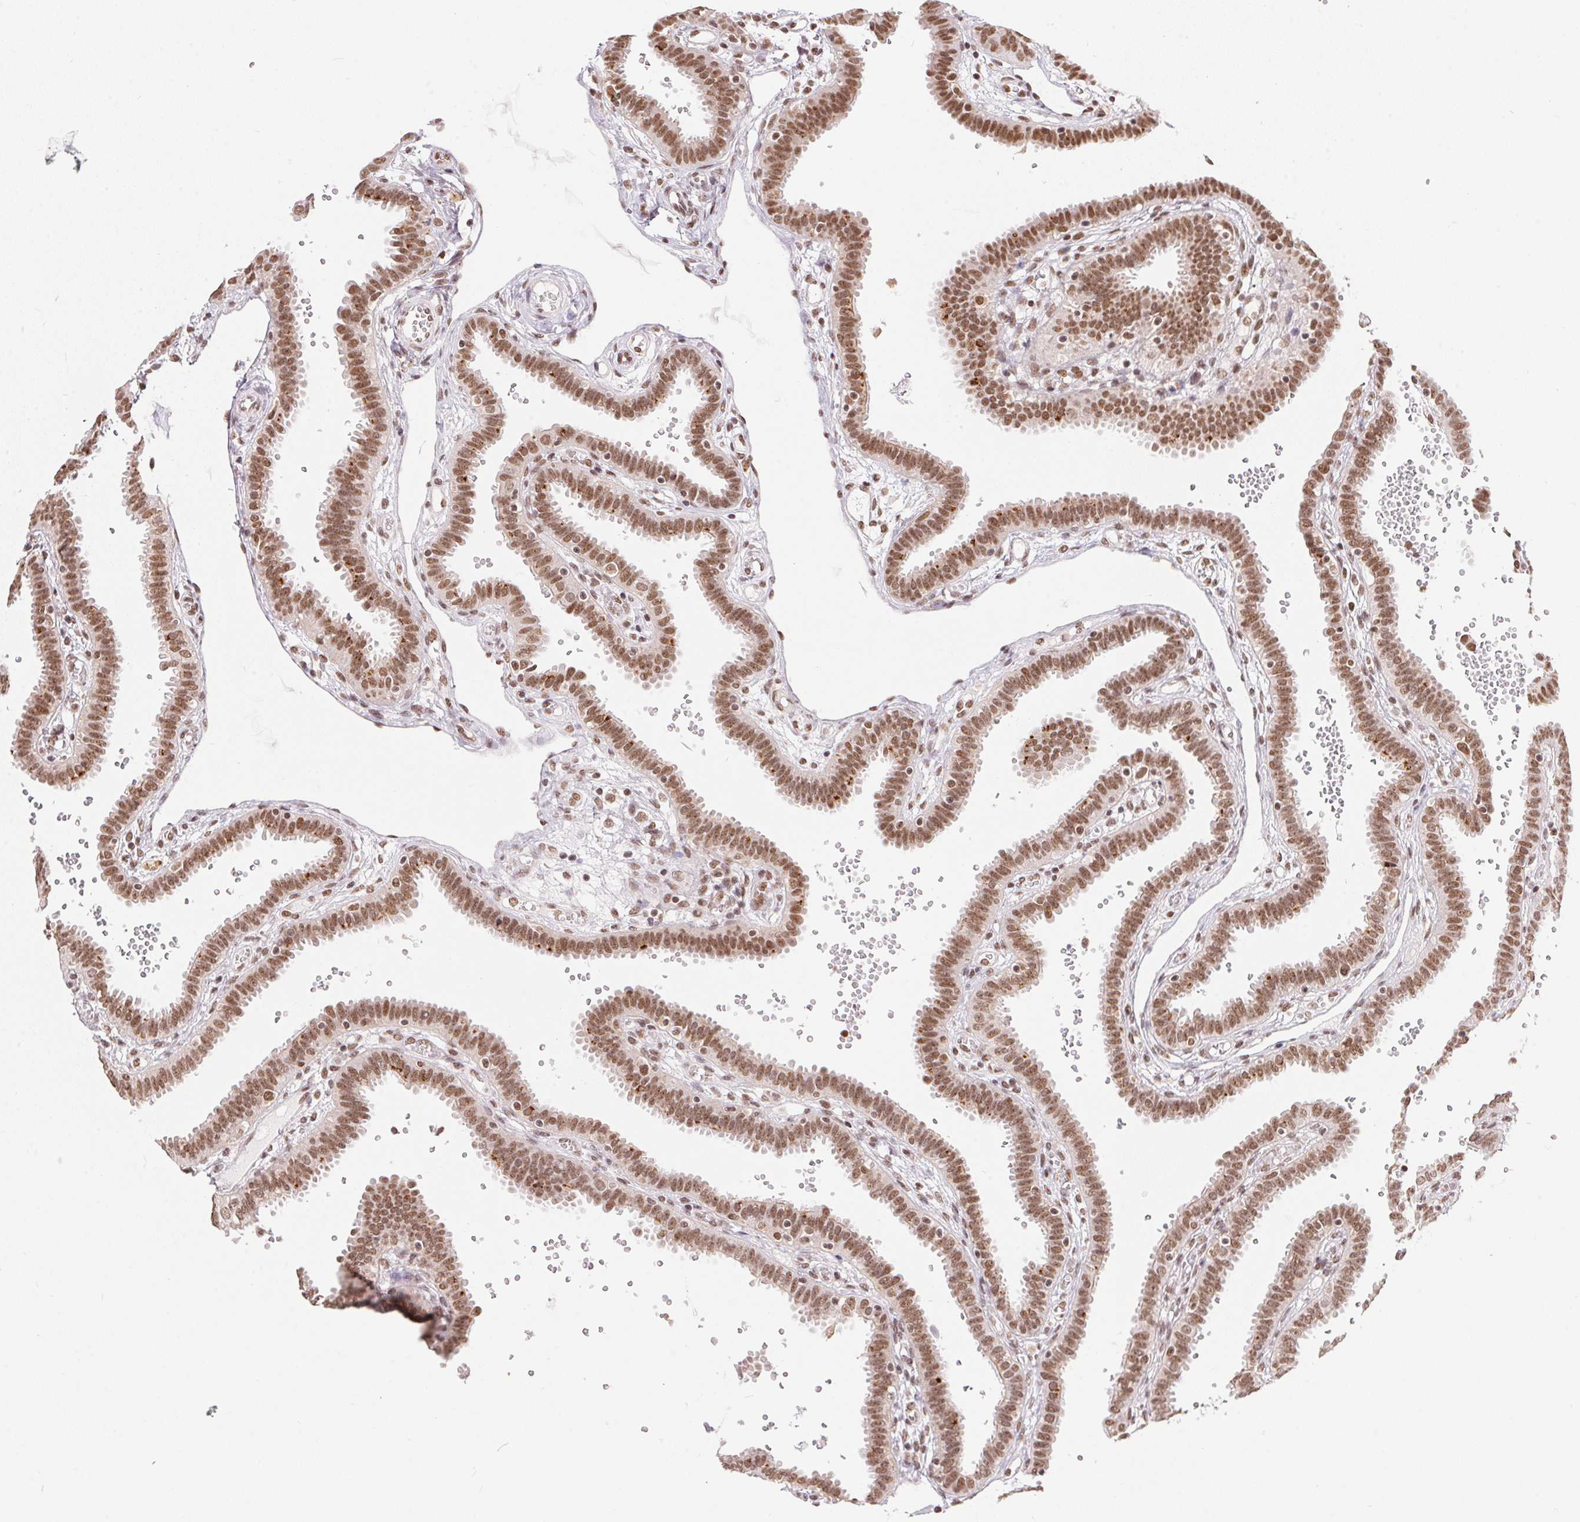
{"staining": {"intensity": "moderate", "quantity": ">75%", "location": "nuclear"}, "tissue": "fallopian tube", "cell_type": "Glandular cells", "image_type": "normal", "snomed": [{"axis": "morphology", "description": "Normal tissue, NOS"}, {"axis": "topography", "description": "Fallopian tube"}], "caption": "Immunohistochemical staining of unremarkable fallopian tube demonstrates moderate nuclear protein staining in about >75% of glandular cells.", "gene": "NFE2L1", "patient": {"sex": "female", "age": 37}}